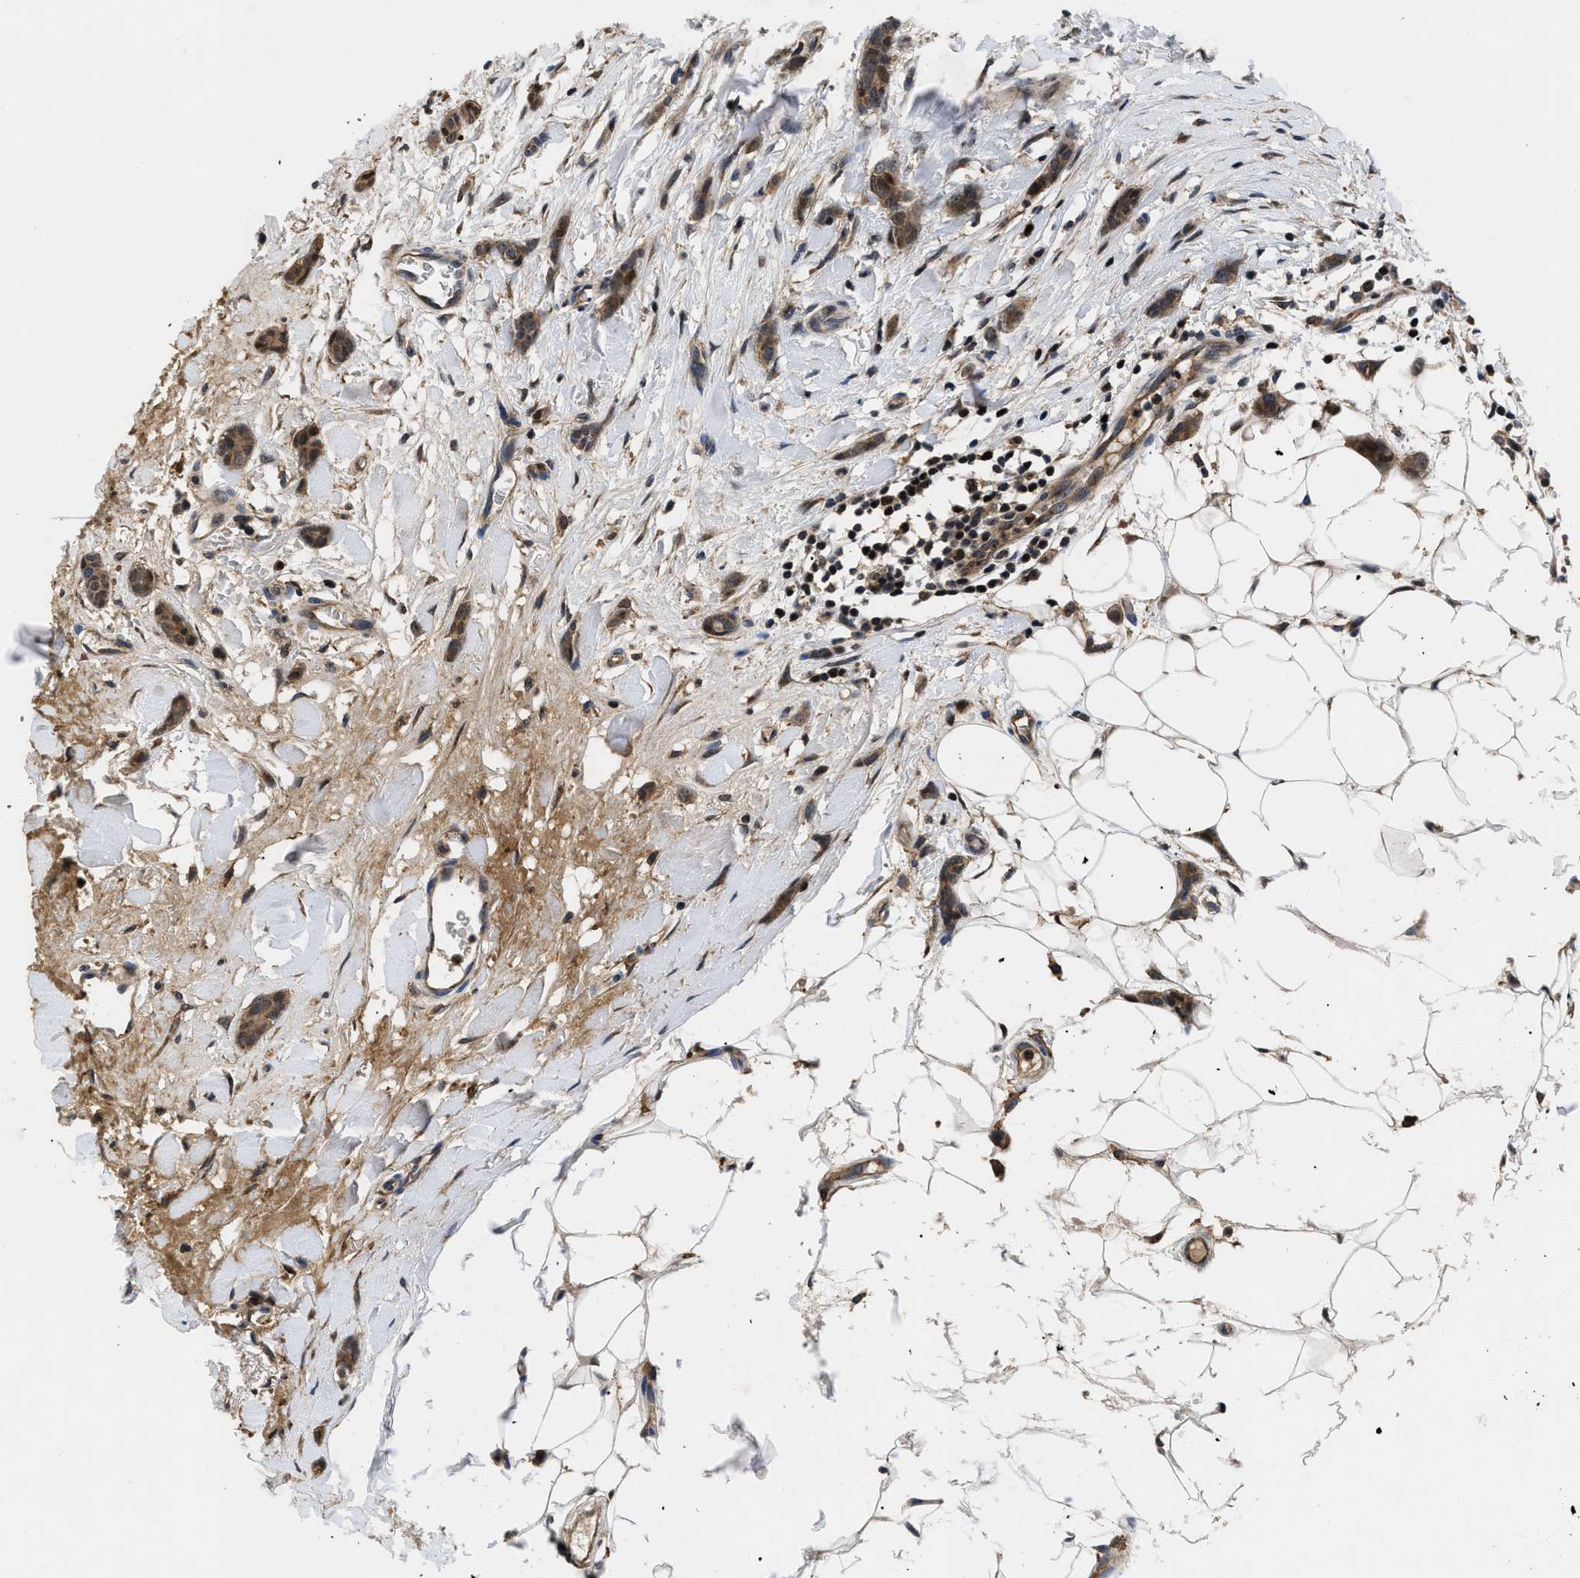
{"staining": {"intensity": "moderate", "quantity": ">75%", "location": "cytoplasmic/membranous,nuclear"}, "tissue": "breast cancer", "cell_type": "Tumor cells", "image_type": "cancer", "snomed": [{"axis": "morphology", "description": "Lobular carcinoma"}, {"axis": "topography", "description": "Skin"}, {"axis": "topography", "description": "Breast"}], "caption": "About >75% of tumor cells in breast cancer (lobular carcinoma) display moderate cytoplasmic/membranous and nuclear protein expression as visualized by brown immunohistochemical staining.", "gene": "FAM200A", "patient": {"sex": "female", "age": 46}}